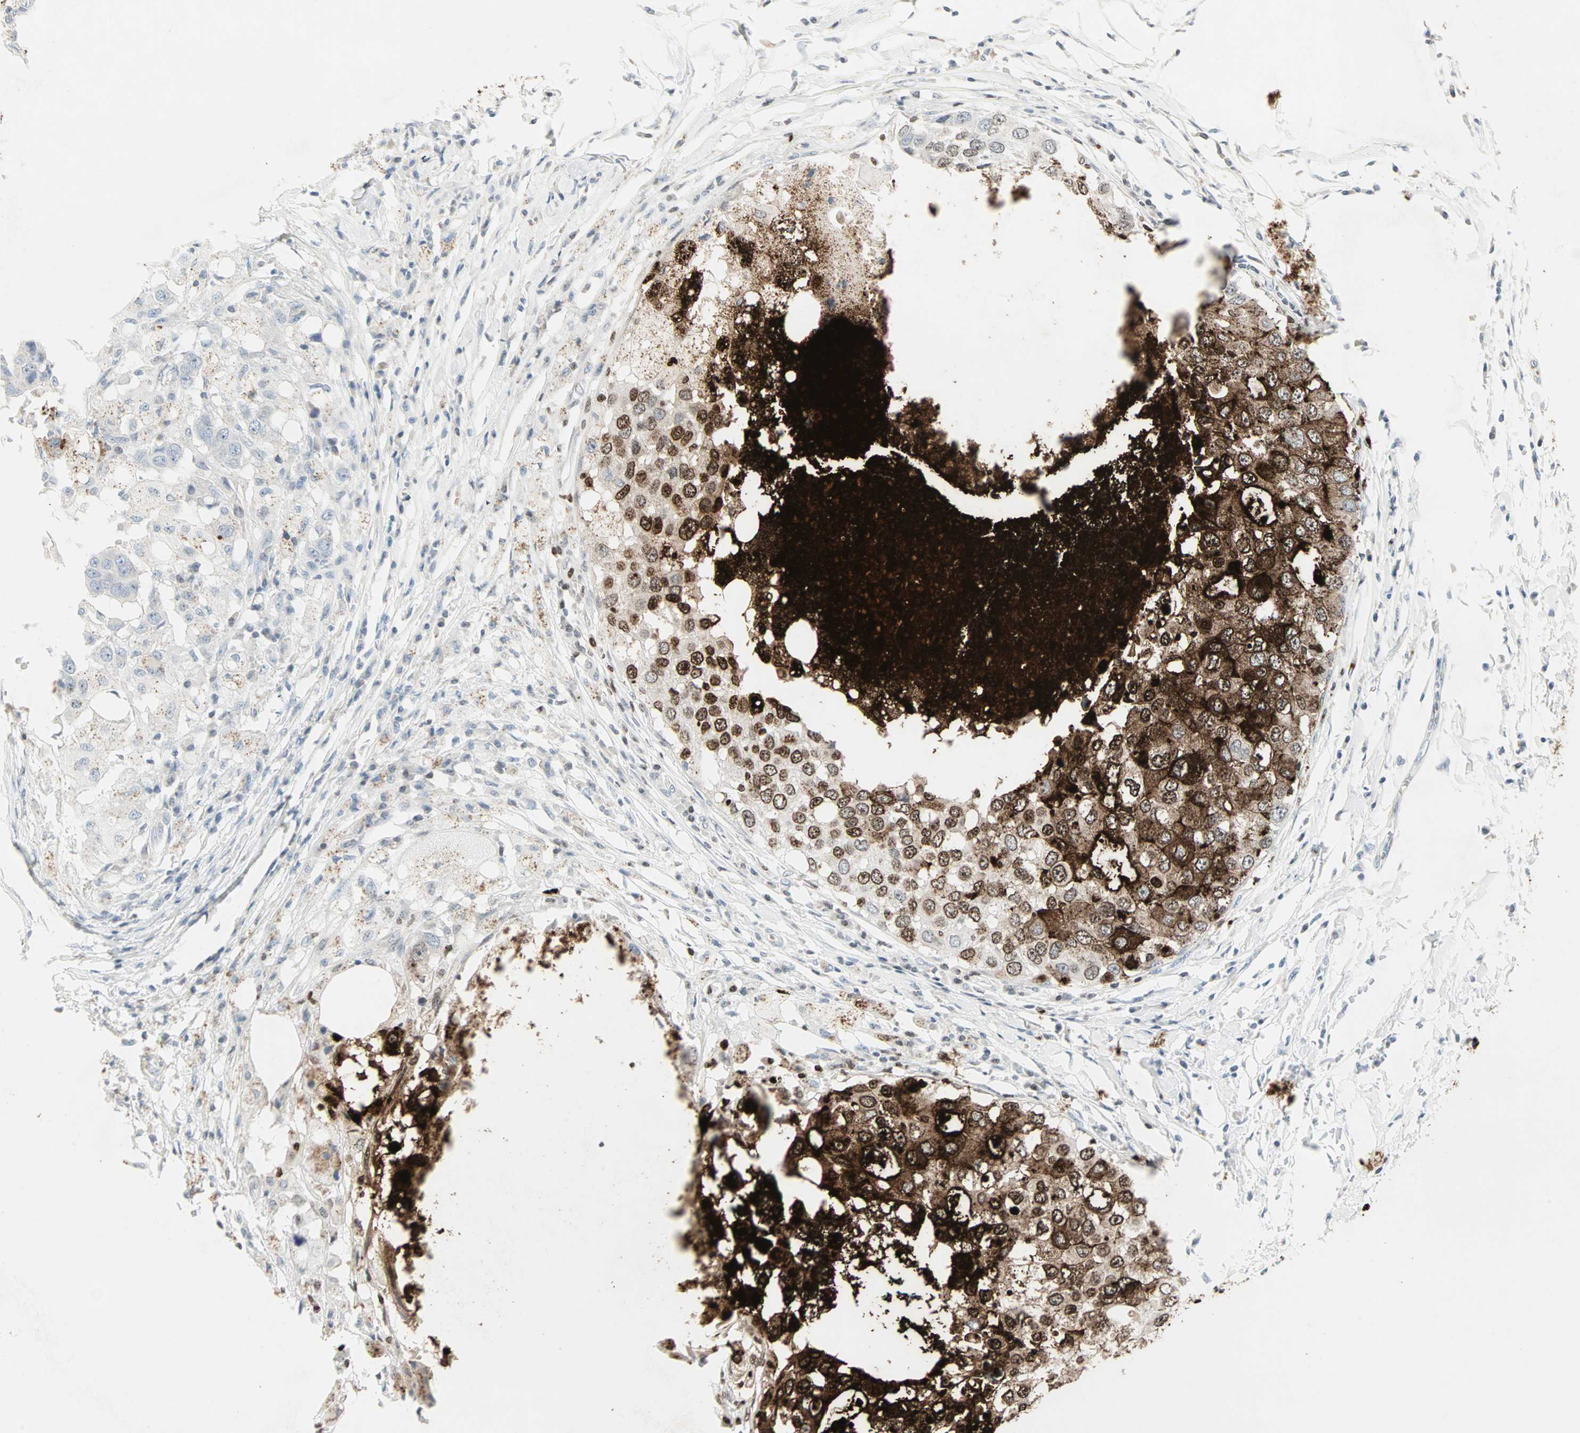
{"staining": {"intensity": "strong", "quantity": ">75%", "location": "cytoplasmic/membranous,nuclear"}, "tissue": "breast cancer", "cell_type": "Tumor cells", "image_type": "cancer", "snomed": [{"axis": "morphology", "description": "Duct carcinoma"}, {"axis": "topography", "description": "Breast"}], "caption": "Breast intraductal carcinoma tissue shows strong cytoplasmic/membranous and nuclear positivity in approximately >75% of tumor cells", "gene": "CEACAM6", "patient": {"sex": "female", "age": 27}}